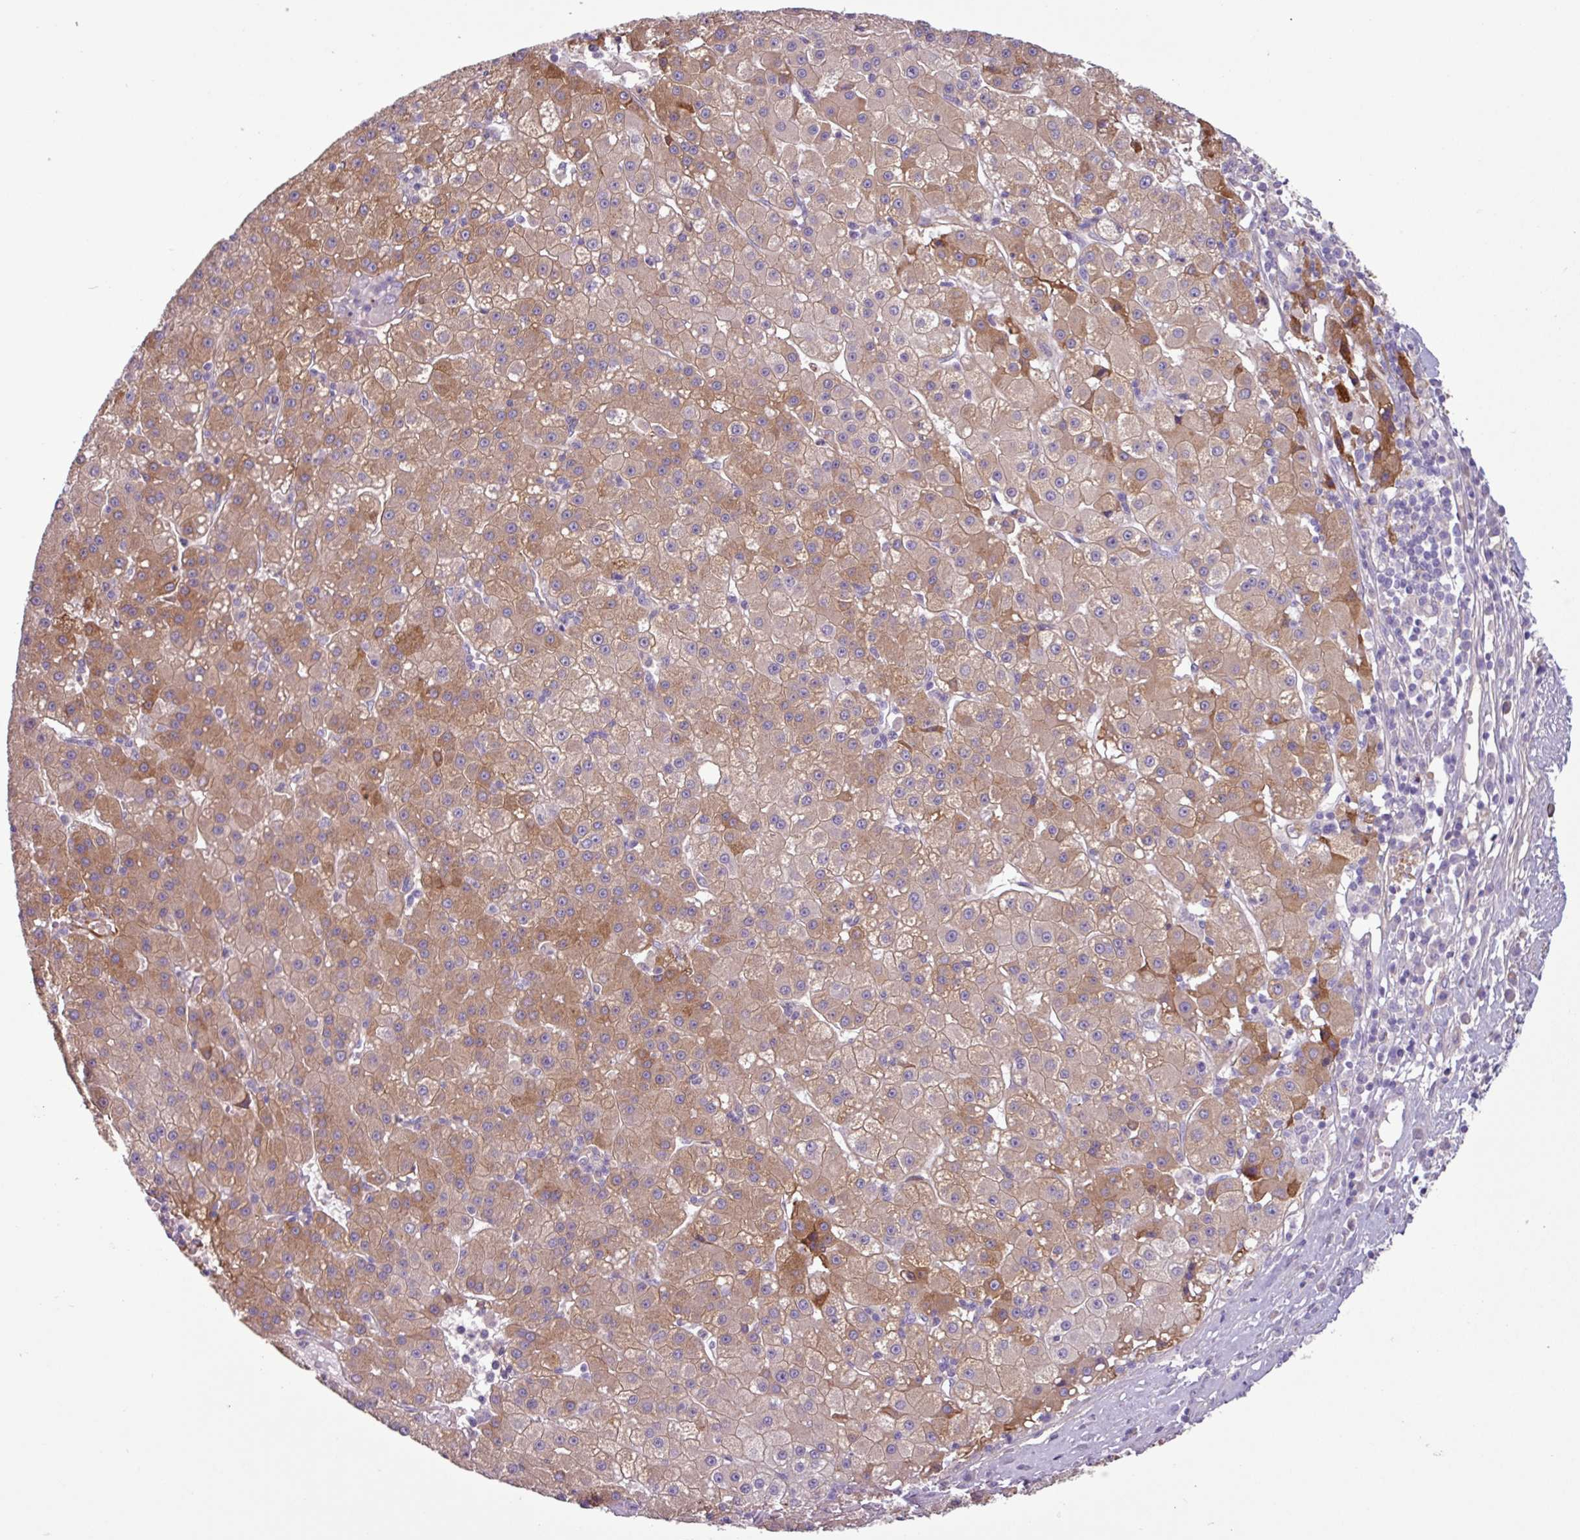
{"staining": {"intensity": "moderate", "quantity": ">75%", "location": "cytoplasmic/membranous"}, "tissue": "liver cancer", "cell_type": "Tumor cells", "image_type": "cancer", "snomed": [{"axis": "morphology", "description": "Carcinoma, Hepatocellular, NOS"}, {"axis": "topography", "description": "Liver"}], "caption": "This is a histology image of immunohistochemistry (IHC) staining of liver hepatocellular carcinoma, which shows moderate expression in the cytoplasmic/membranous of tumor cells.", "gene": "C4B", "patient": {"sex": "male", "age": 76}}